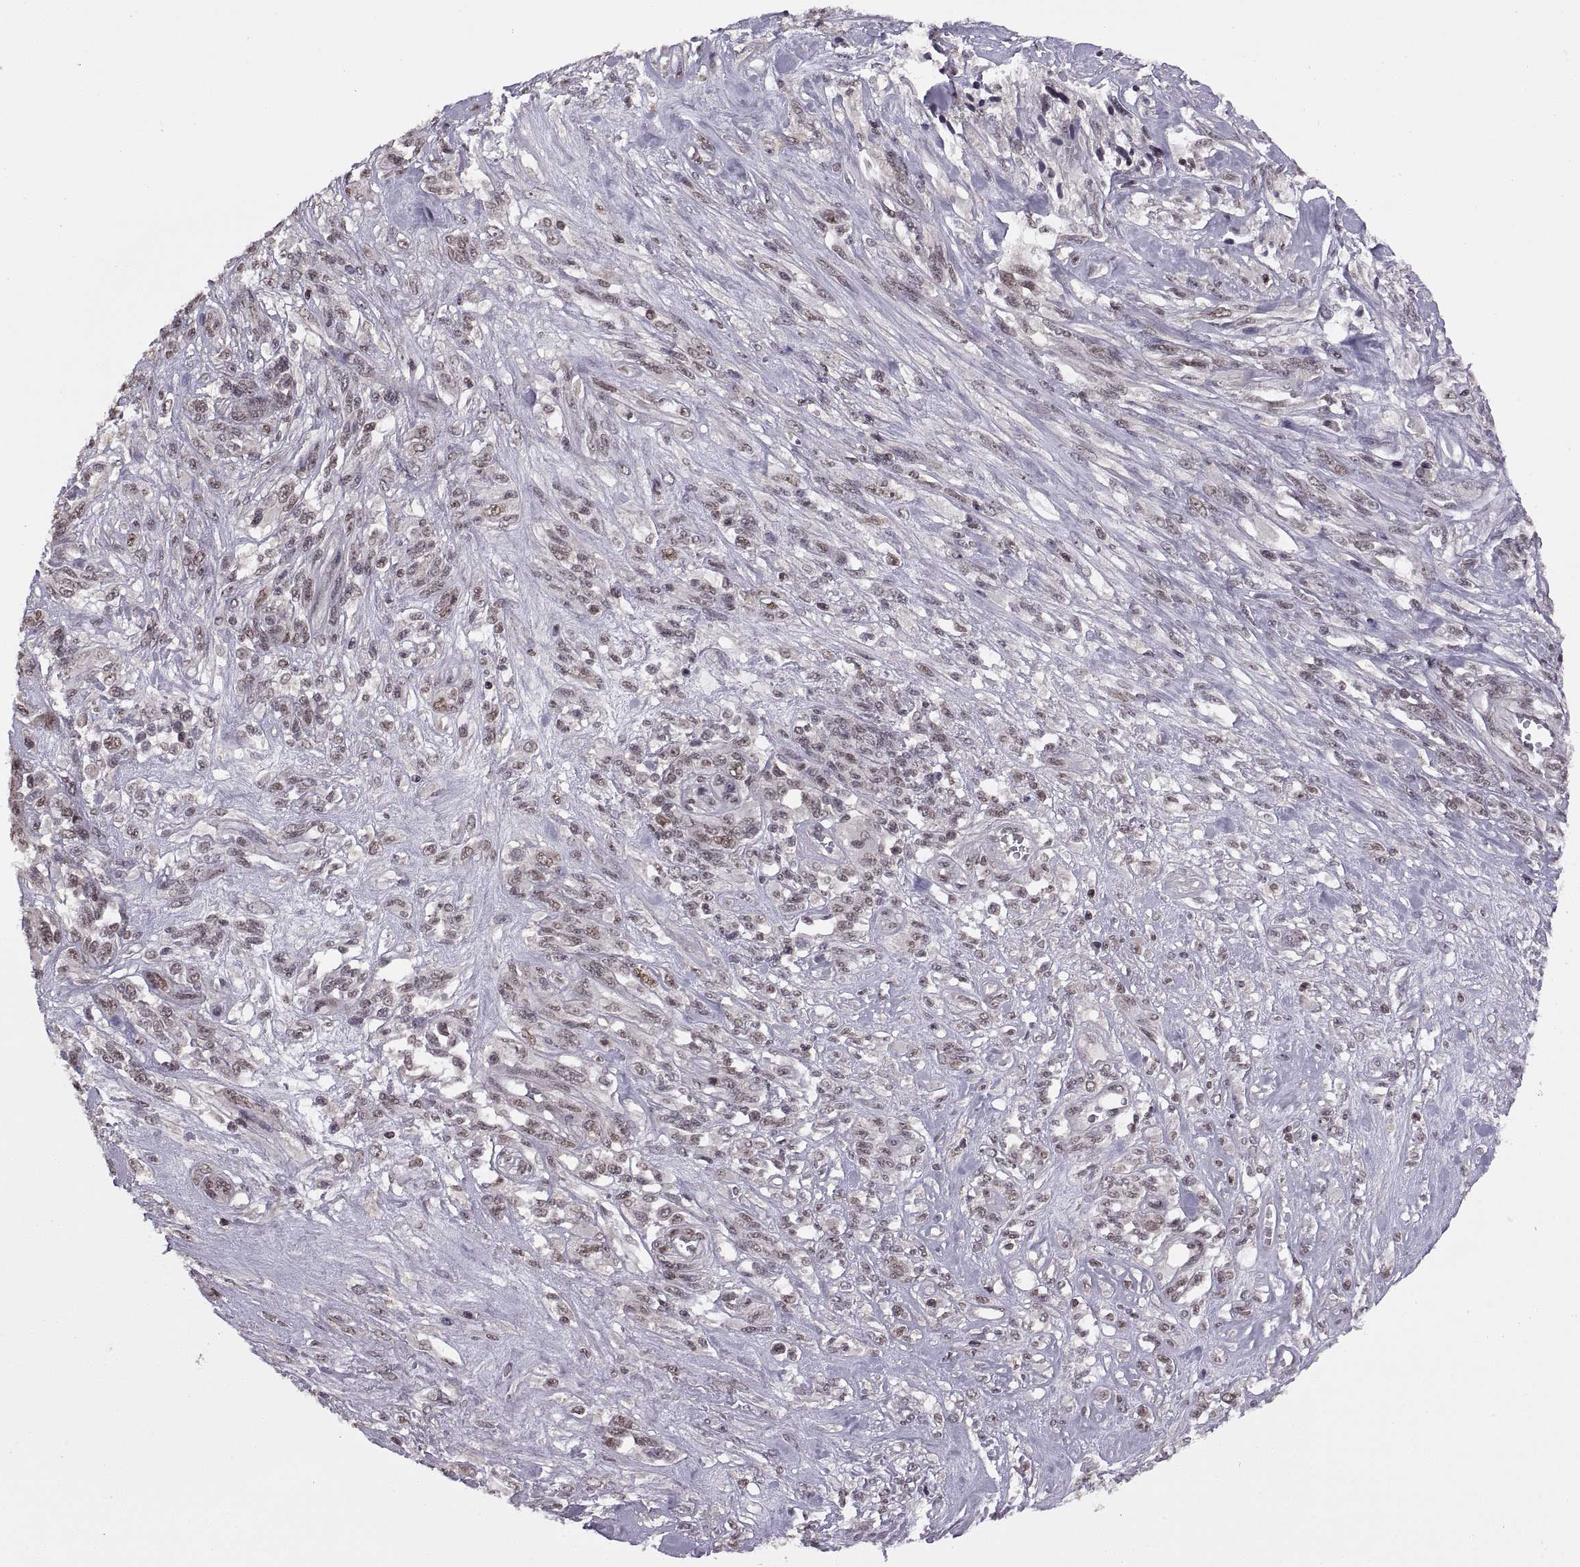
{"staining": {"intensity": "weak", "quantity": "25%-75%", "location": "nuclear"}, "tissue": "melanoma", "cell_type": "Tumor cells", "image_type": "cancer", "snomed": [{"axis": "morphology", "description": "Malignant melanoma, NOS"}, {"axis": "topography", "description": "Skin"}], "caption": "Melanoma tissue demonstrates weak nuclear staining in approximately 25%-75% of tumor cells", "gene": "INTS3", "patient": {"sex": "female", "age": 91}}